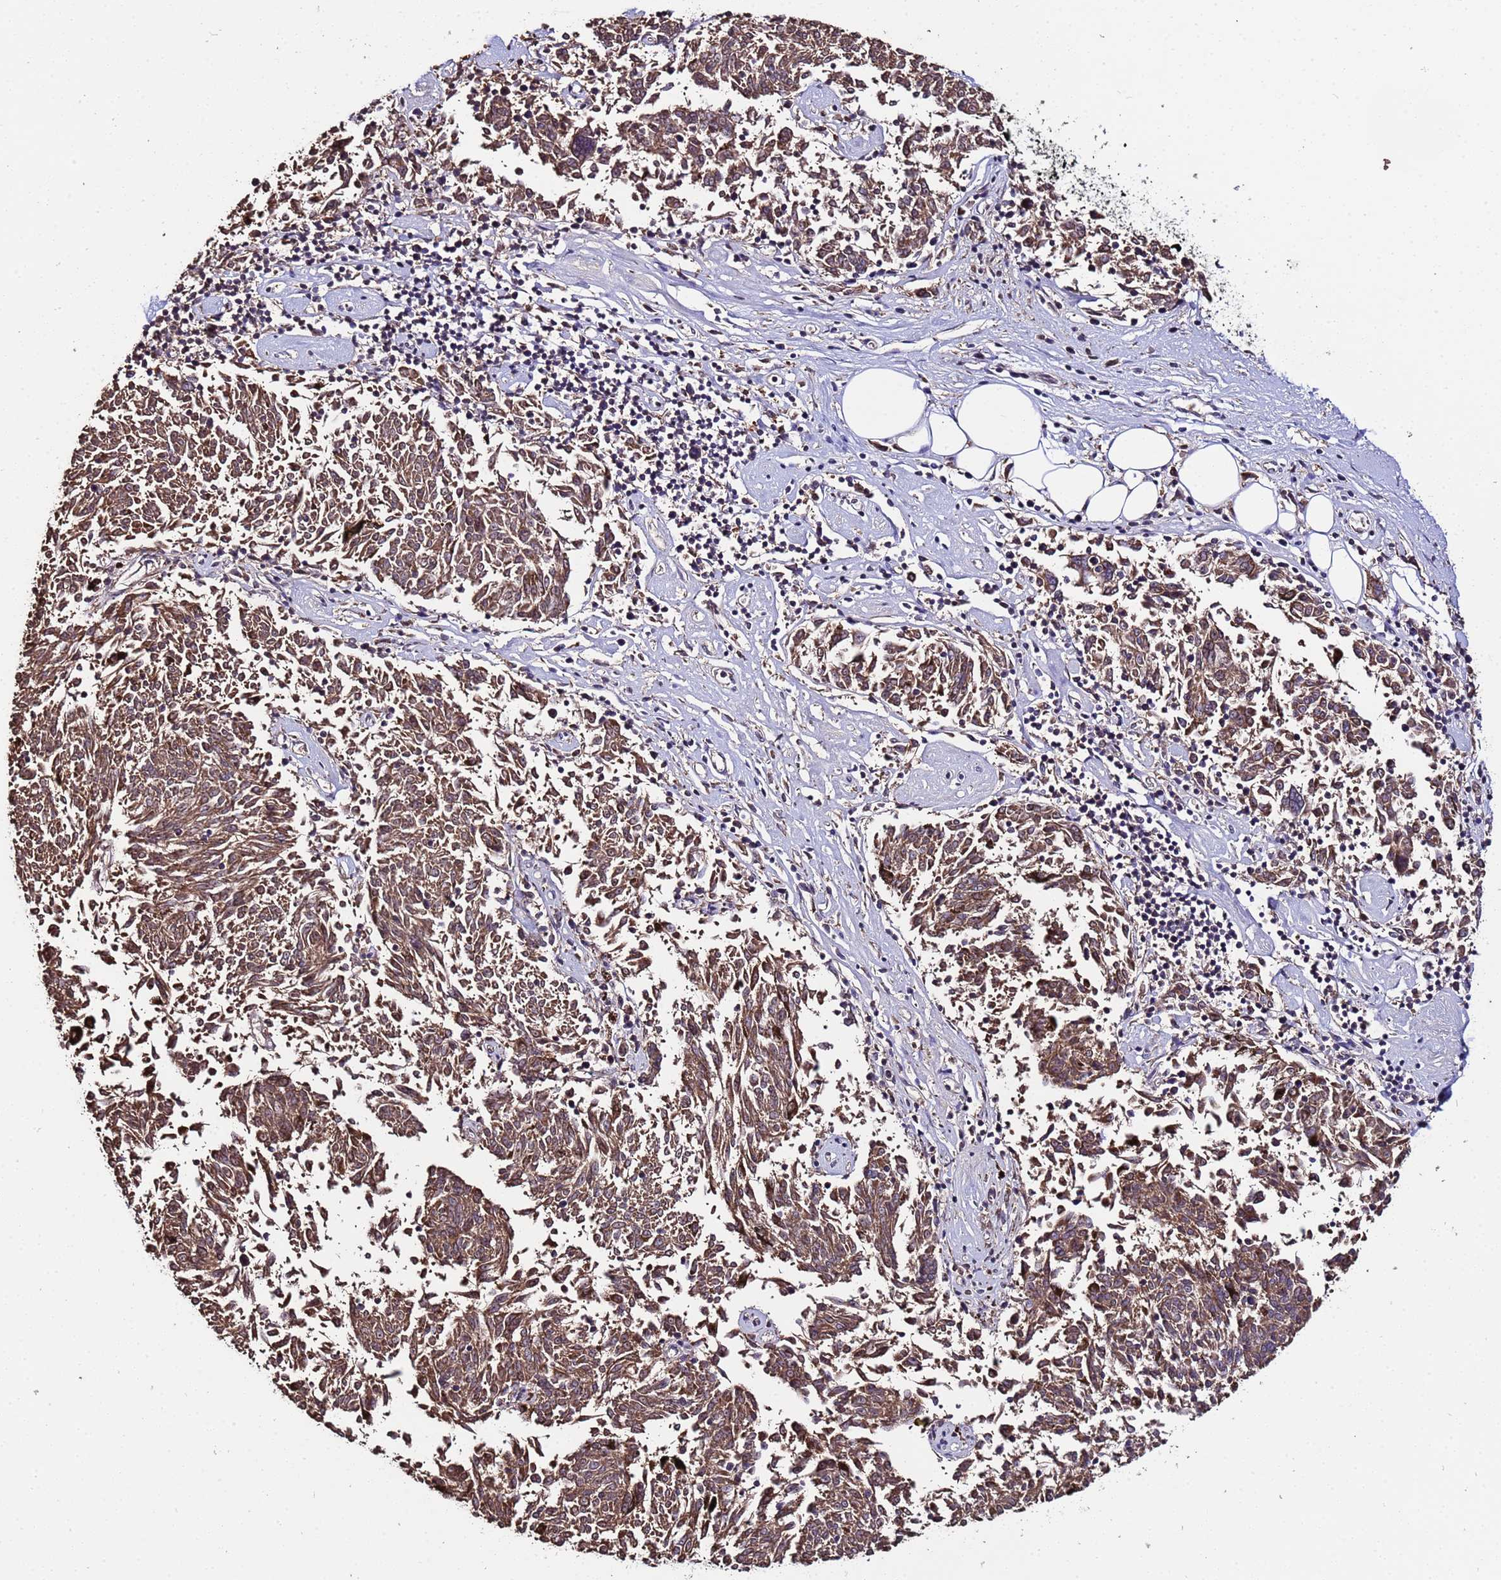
{"staining": {"intensity": "moderate", "quantity": ">75%", "location": "cytoplasmic/membranous"}, "tissue": "melanoma", "cell_type": "Tumor cells", "image_type": "cancer", "snomed": [{"axis": "morphology", "description": "Malignant melanoma, NOS"}, {"axis": "topography", "description": "Skin"}], "caption": "High-power microscopy captured an immunohistochemistry (IHC) histopathology image of melanoma, revealing moderate cytoplasmic/membranous staining in about >75% of tumor cells.", "gene": "WNK4", "patient": {"sex": "female", "age": 72}}